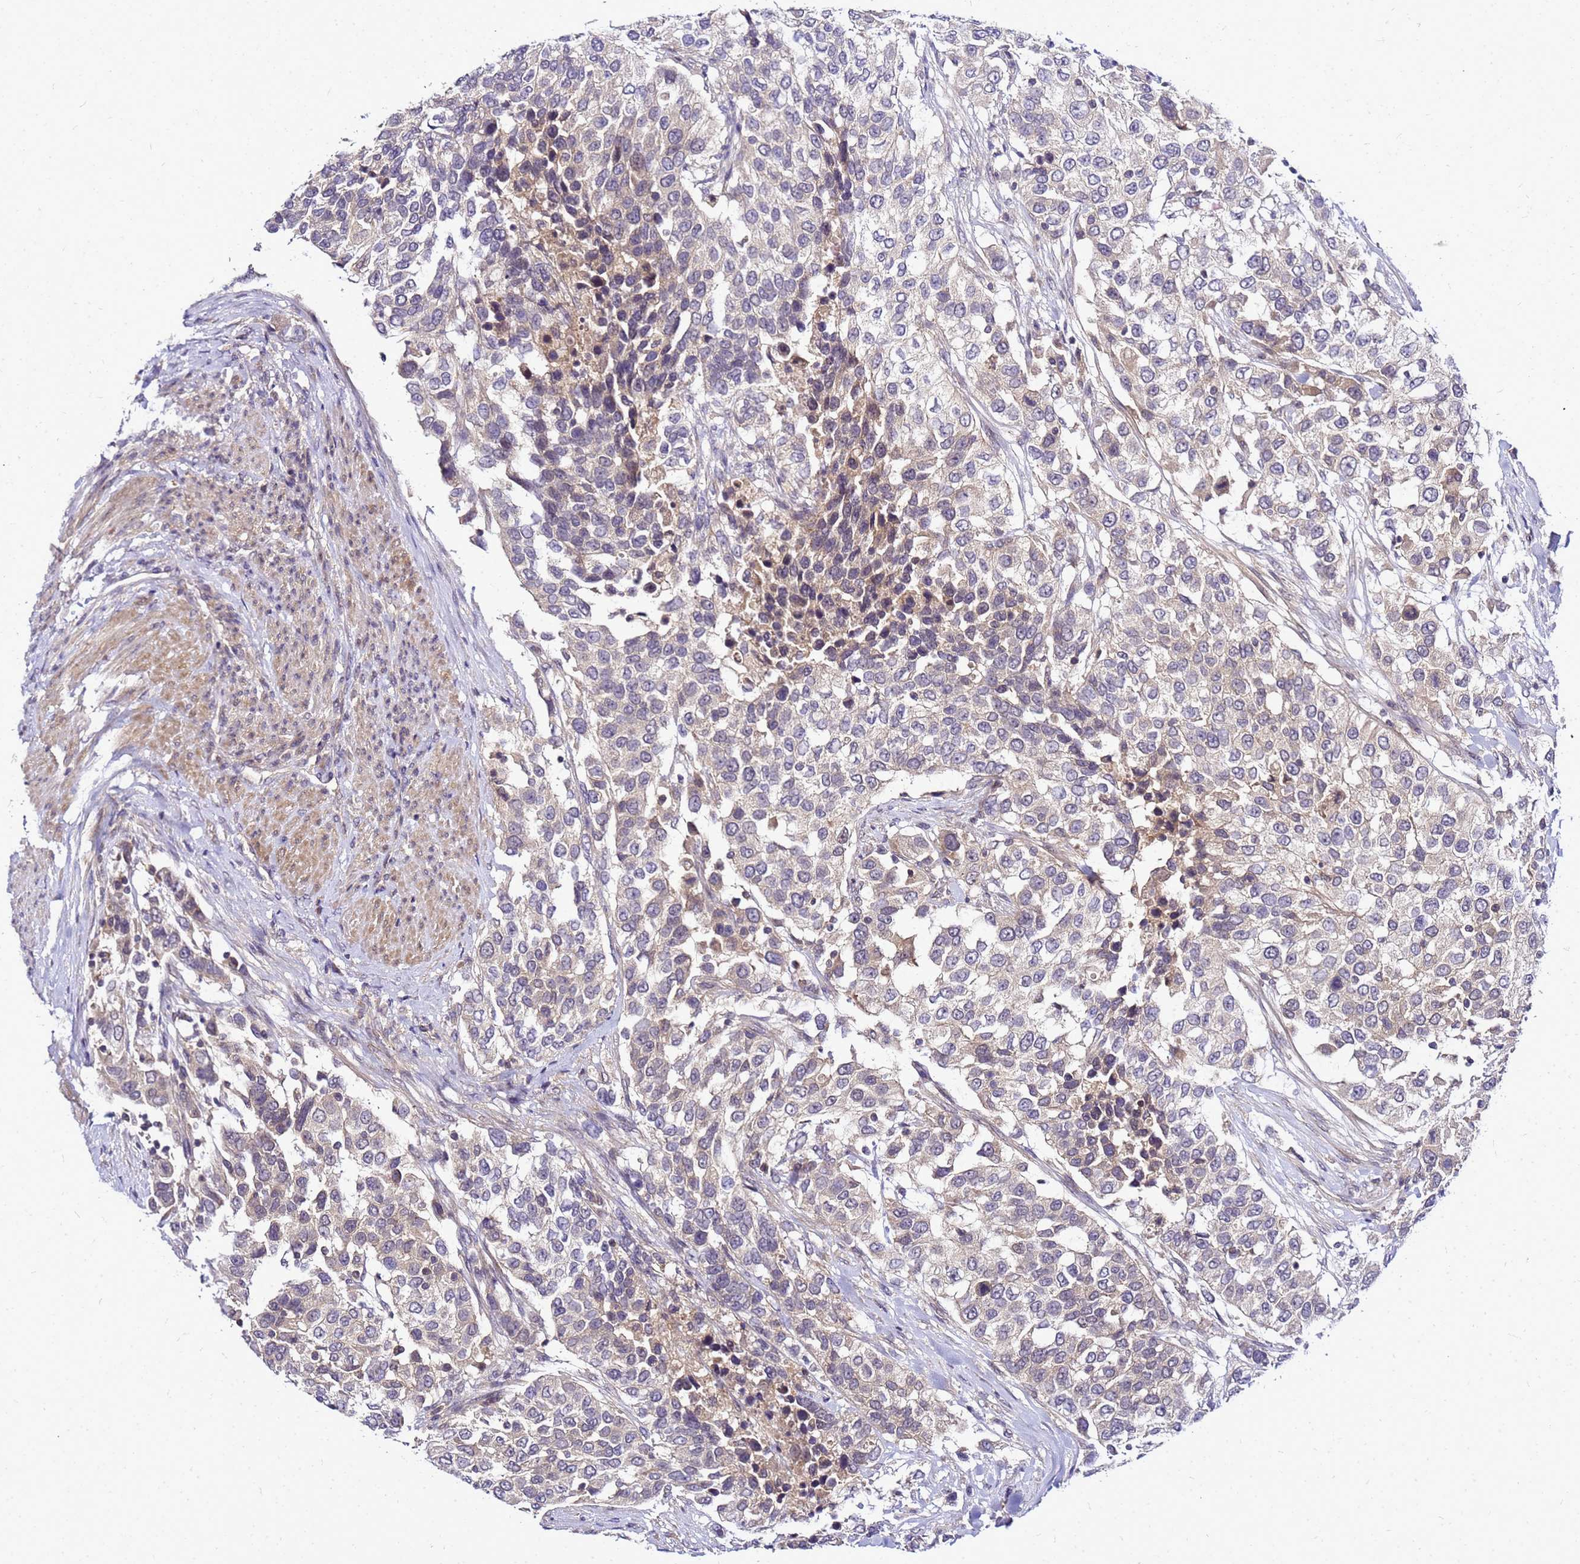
{"staining": {"intensity": "weak", "quantity": "<25%", "location": "cytoplasmic/membranous"}, "tissue": "urothelial cancer", "cell_type": "Tumor cells", "image_type": "cancer", "snomed": [{"axis": "morphology", "description": "Urothelial carcinoma, High grade"}, {"axis": "topography", "description": "Urinary bladder"}], "caption": "The IHC micrograph has no significant positivity in tumor cells of urothelial carcinoma (high-grade) tissue.", "gene": "SAT1", "patient": {"sex": "female", "age": 80}}